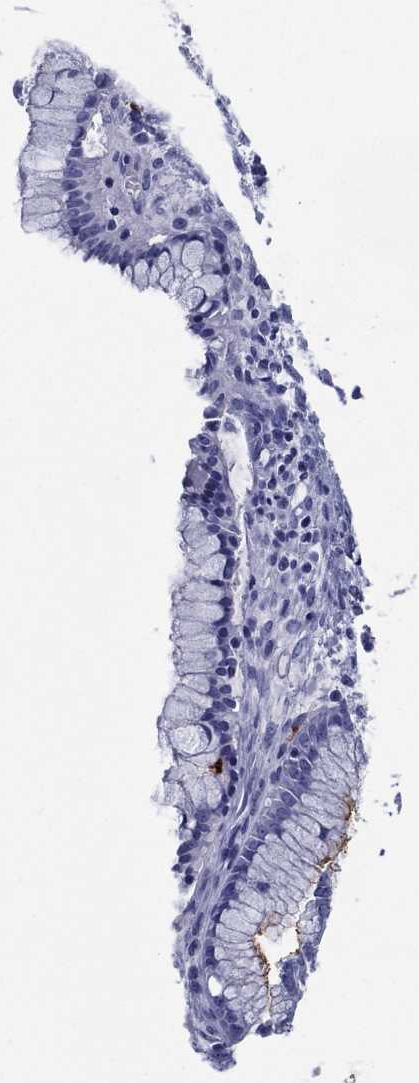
{"staining": {"intensity": "negative", "quantity": "none", "location": "none"}, "tissue": "ovarian cancer", "cell_type": "Tumor cells", "image_type": "cancer", "snomed": [{"axis": "morphology", "description": "Cystadenocarcinoma, mucinous, NOS"}, {"axis": "topography", "description": "Ovary"}], "caption": "Tumor cells are negative for brown protein staining in ovarian mucinous cystadenocarcinoma. (DAB immunohistochemistry with hematoxylin counter stain).", "gene": "ACE2", "patient": {"sex": "female", "age": 41}}